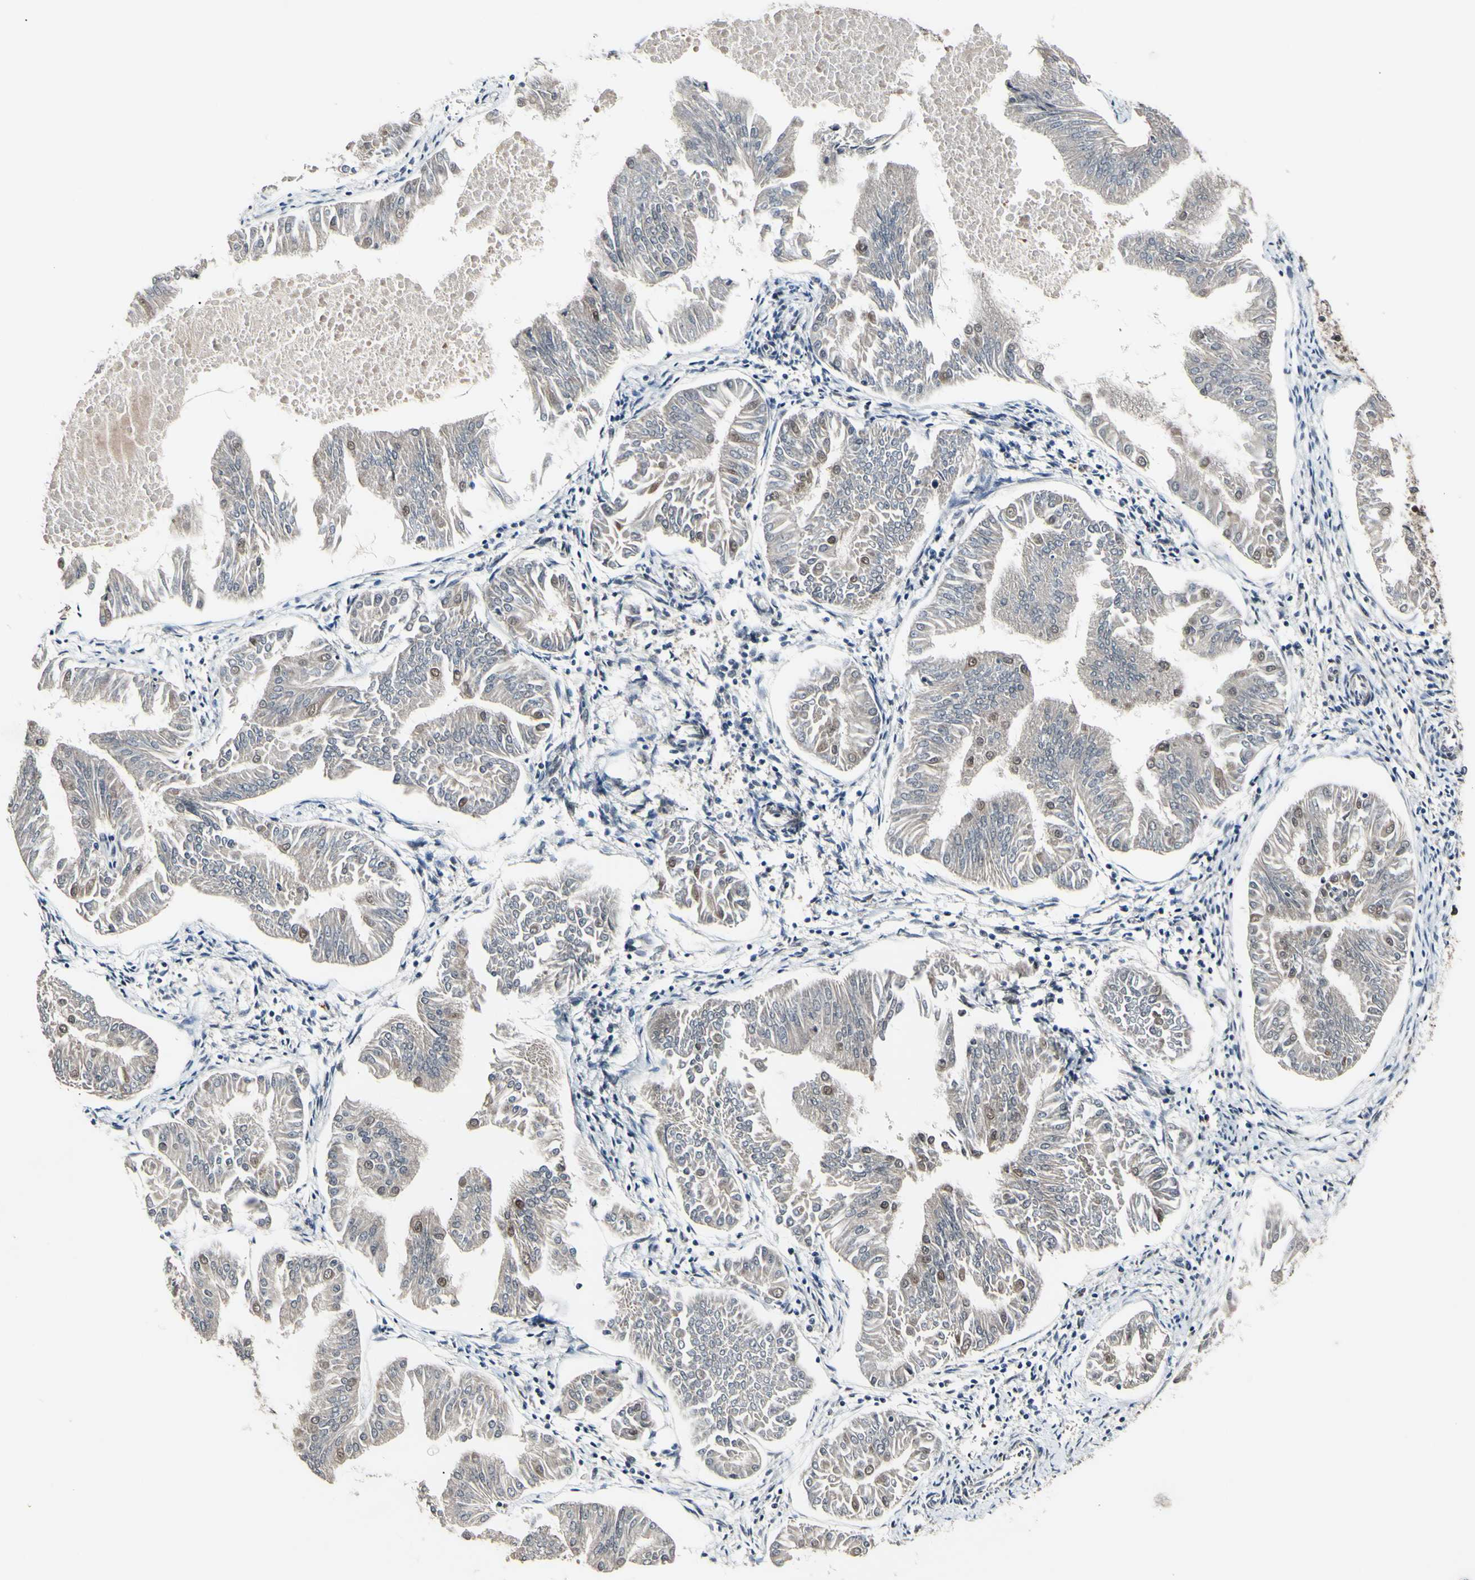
{"staining": {"intensity": "weak", "quantity": ">75%", "location": "cytoplasmic/membranous"}, "tissue": "endometrial cancer", "cell_type": "Tumor cells", "image_type": "cancer", "snomed": [{"axis": "morphology", "description": "Adenocarcinoma, NOS"}, {"axis": "topography", "description": "Endometrium"}], "caption": "Endometrial cancer (adenocarcinoma) was stained to show a protein in brown. There is low levels of weak cytoplasmic/membranous expression in about >75% of tumor cells.", "gene": "PSMD10", "patient": {"sex": "female", "age": 53}}